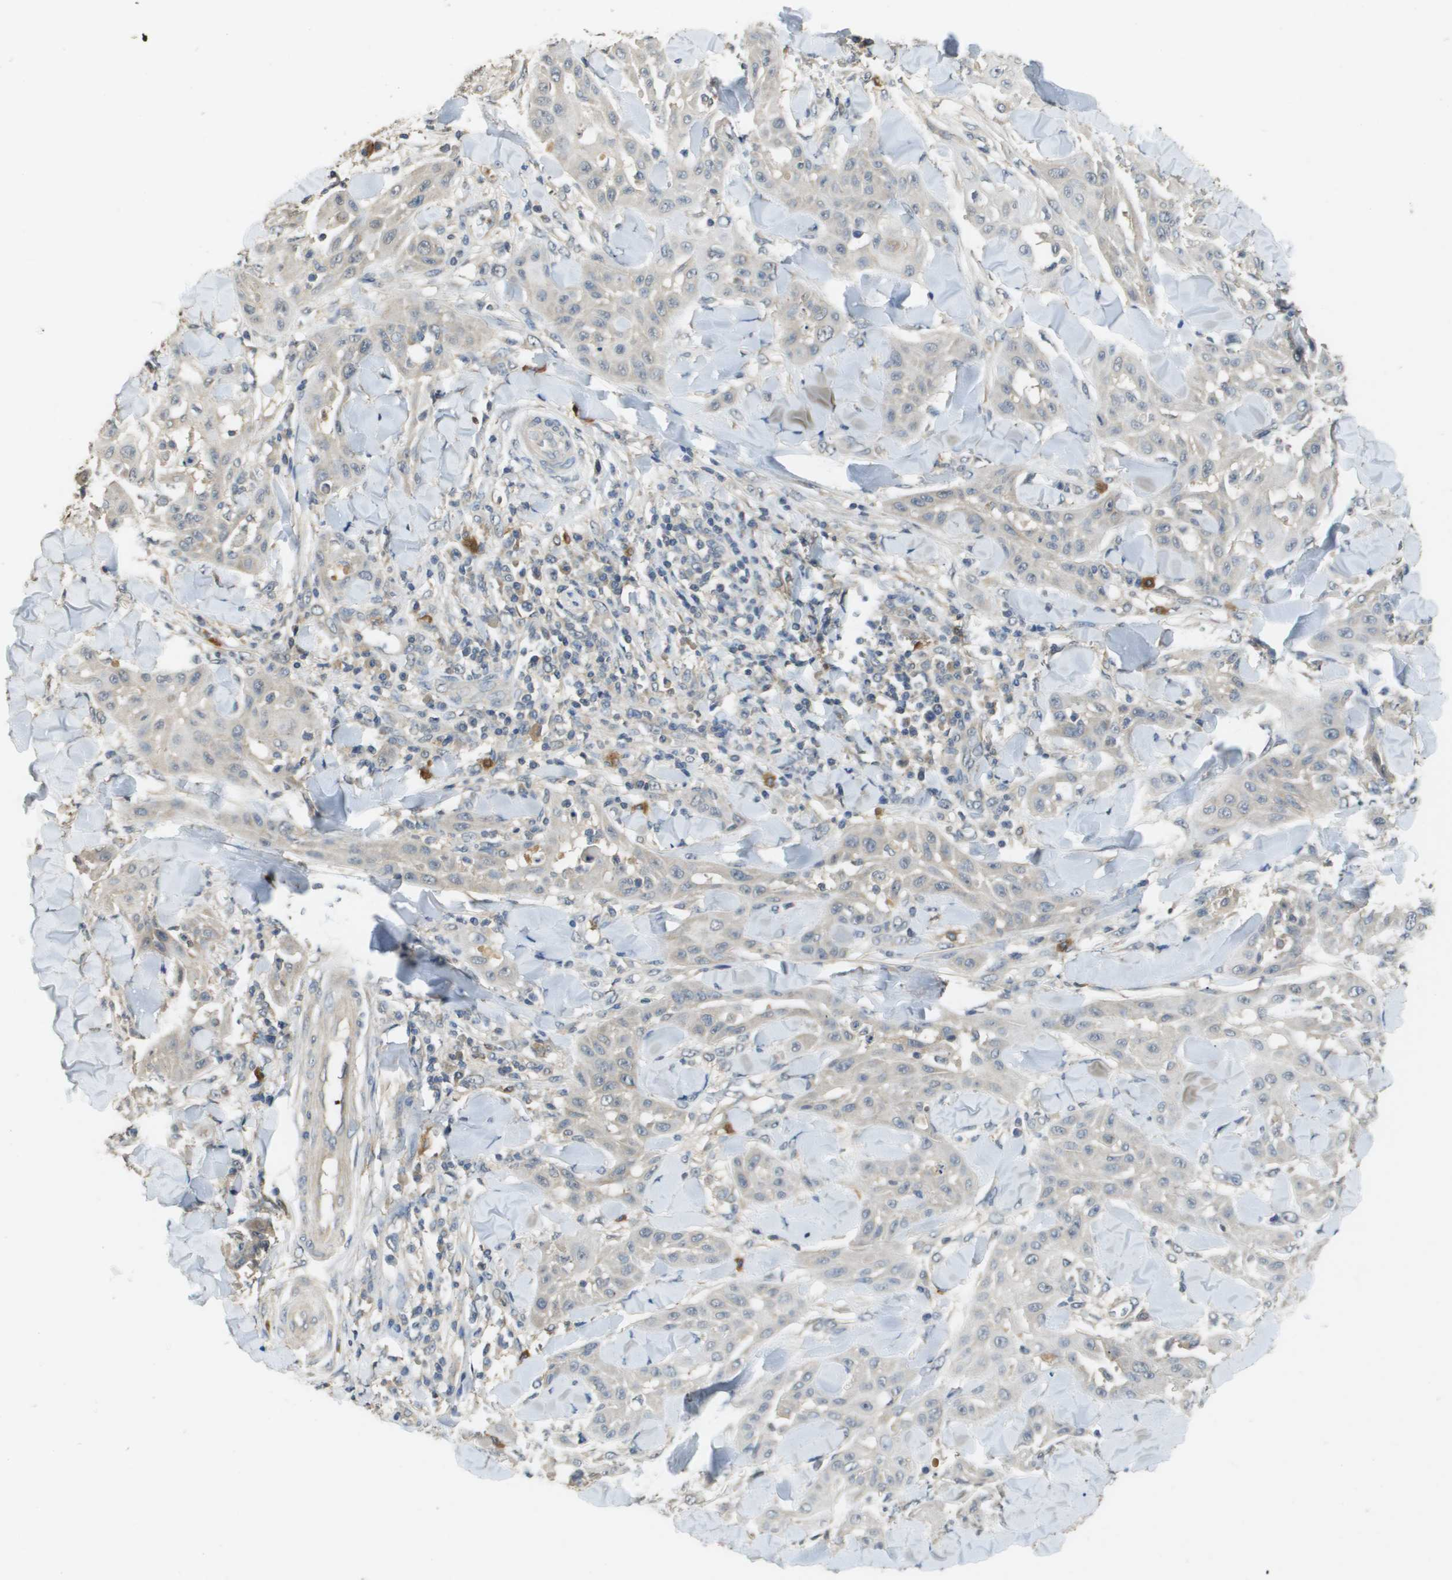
{"staining": {"intensity": "negative", "quantity": "none", "location": "none"}, "tissue": "skin cancer", "cell_type": "Tumor cells", "image_type": "cancer", "snomed": [{"axis": "morphology", "description": "Squamous cell carcinoma, NOS"}, {"axis": "topography", "description": "Skin"}], "caption": "IHC image of neoplastic tissue: skin cancer (squamous cell carcinoma) stained with DAB (3,3'-diaminobenzidine) shows no significant protein positivity in tumor cells. (DAB (3,3'-diaminobenzidine) immunohistochemistry, high magnification).", "gene": "RAB27B", "patient": {"sex": "male", "age": 24}}